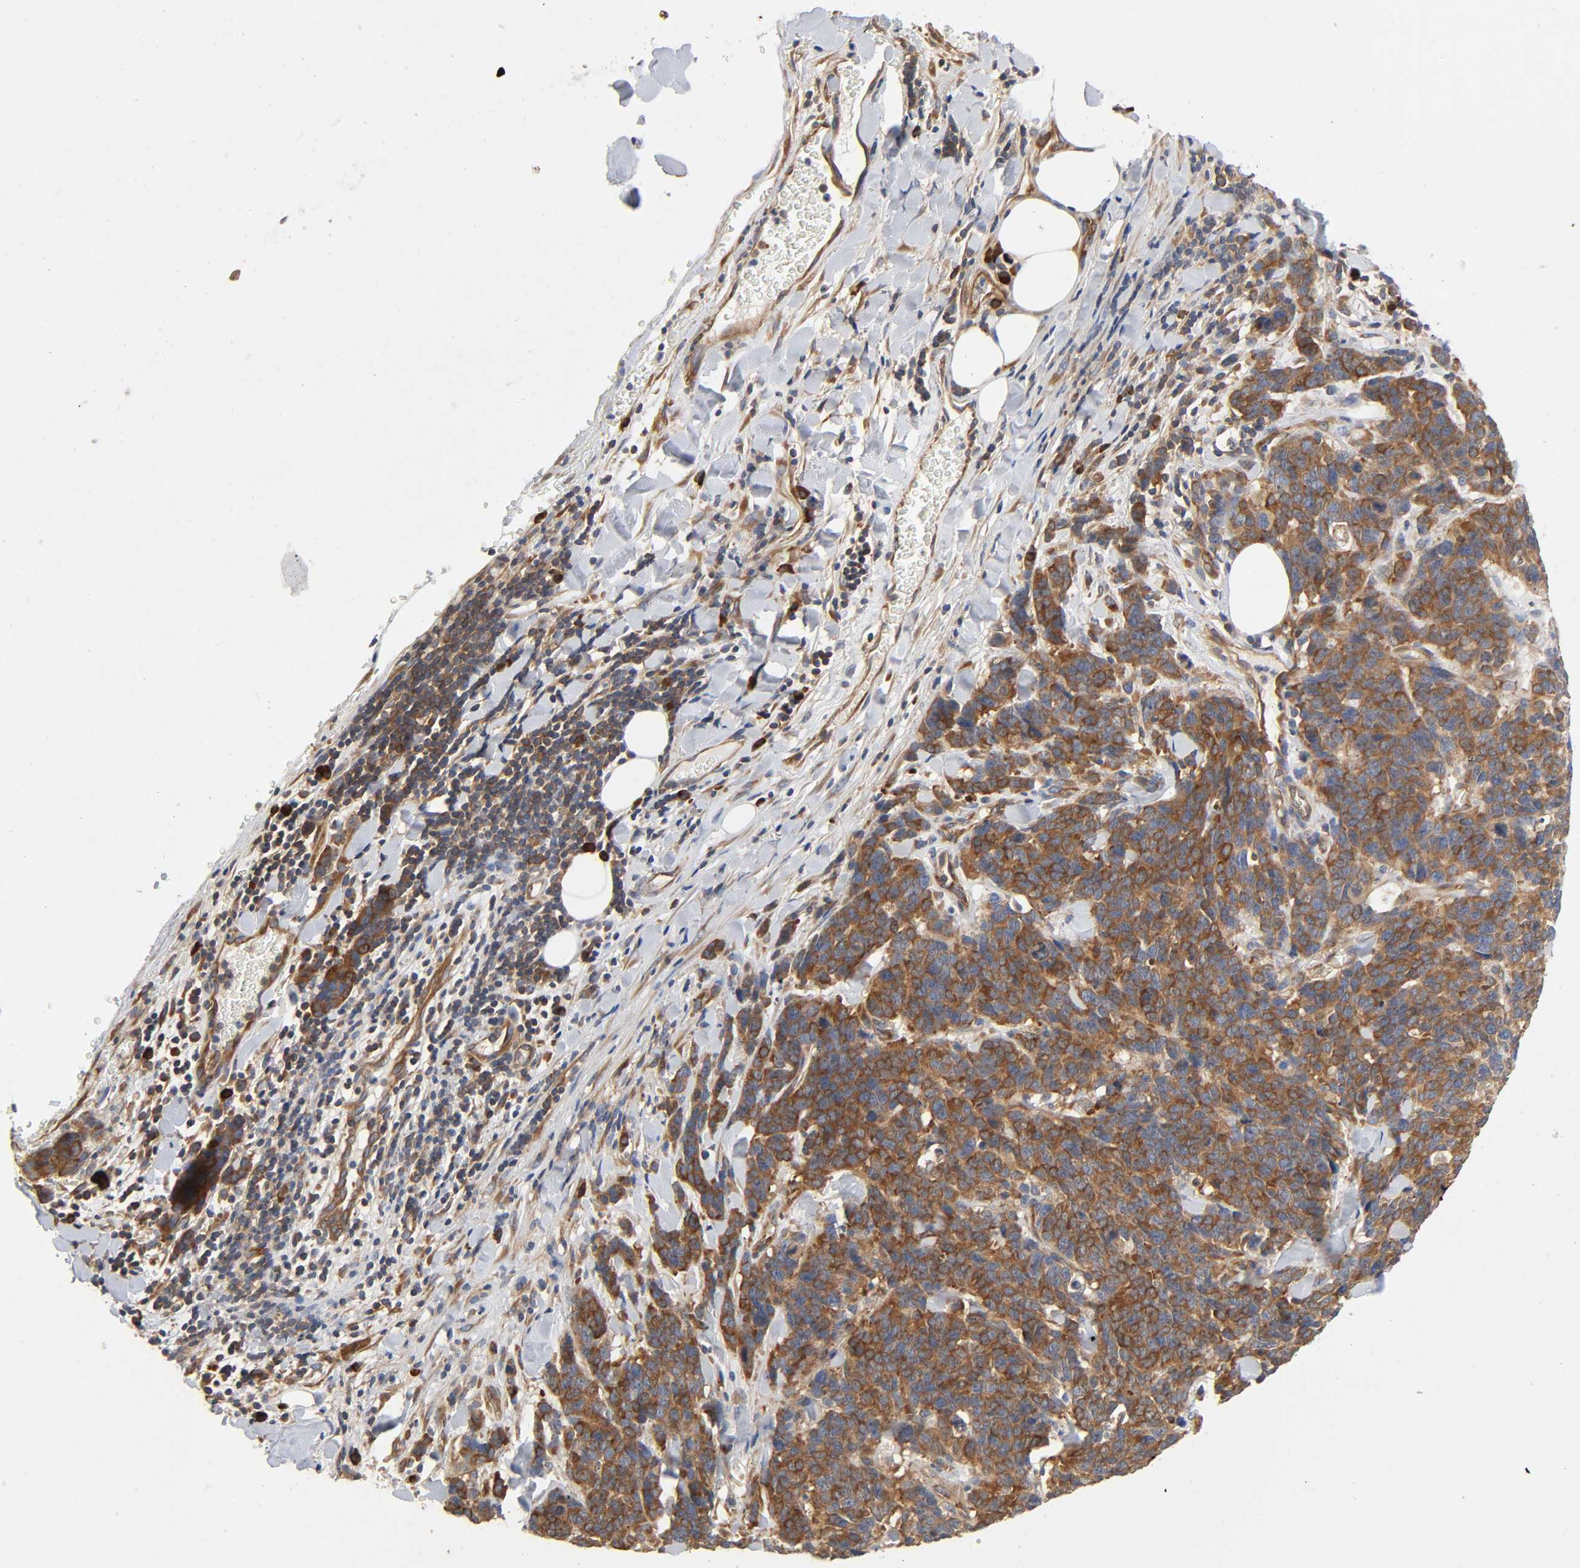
{"staining": {"intensity": "moderate", "quantity": ">75%", "location": "cytoplasmic/membranous"}, "tissue": "lung cancer", "cell_type": "Tumor cells", "image_type": "cancer", "snomed": [{"axis": "morphology", "description": "Neoplasm, malignant, NOS"}, {"axis": "topography", "description": "Lung"}], "caption": "Moderate cytoplasmic/membranous expression for a protein is identified in about >75% of tumor cells of lung cancer (neoplasm (malignant)) using IHC.", "gene": "SCHIP1", "patient": {"sex": "female", "age": 58}}